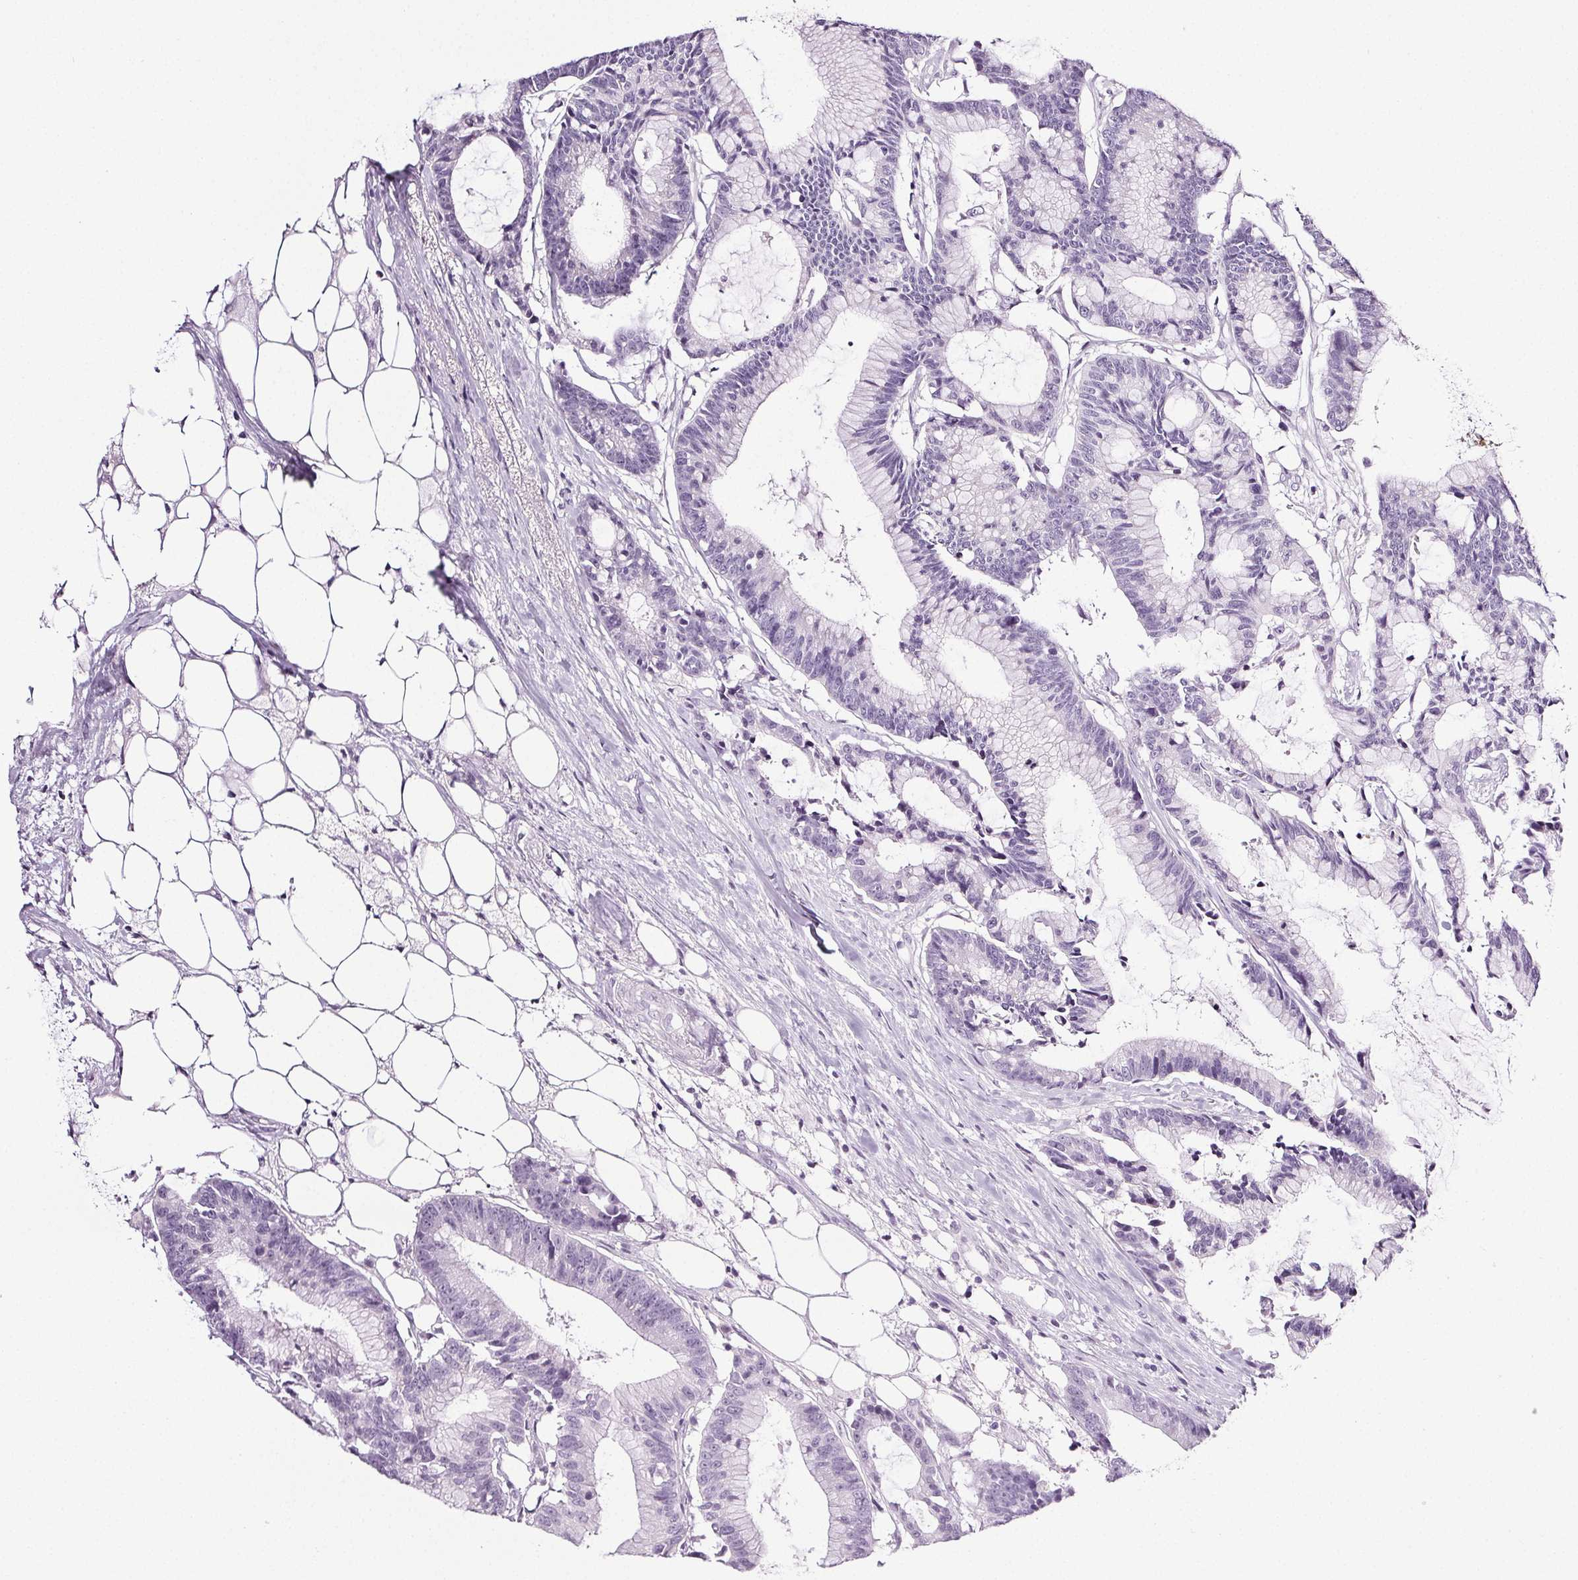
{"staining": {"intensity": "negative", "quantity": "none", "location": "none"}, "tissue": "colorectal cancer", "cell_type": "Tumor cells", "image_type": "cancer", "snomed": [{"axis": "morphology", "description": "Adenocarcinoma, NOS"}, {"axis": "topography", "description": "Colon"}], "caption": "The photomicrograph exhibits no significant positivity in tumor cells of colorectal cancer (adenocarcinoma). (IHC, brightfield microscopy, high magnification).", "gene": "COL7A1", "patient": {"sex": "female", "age": 78}}